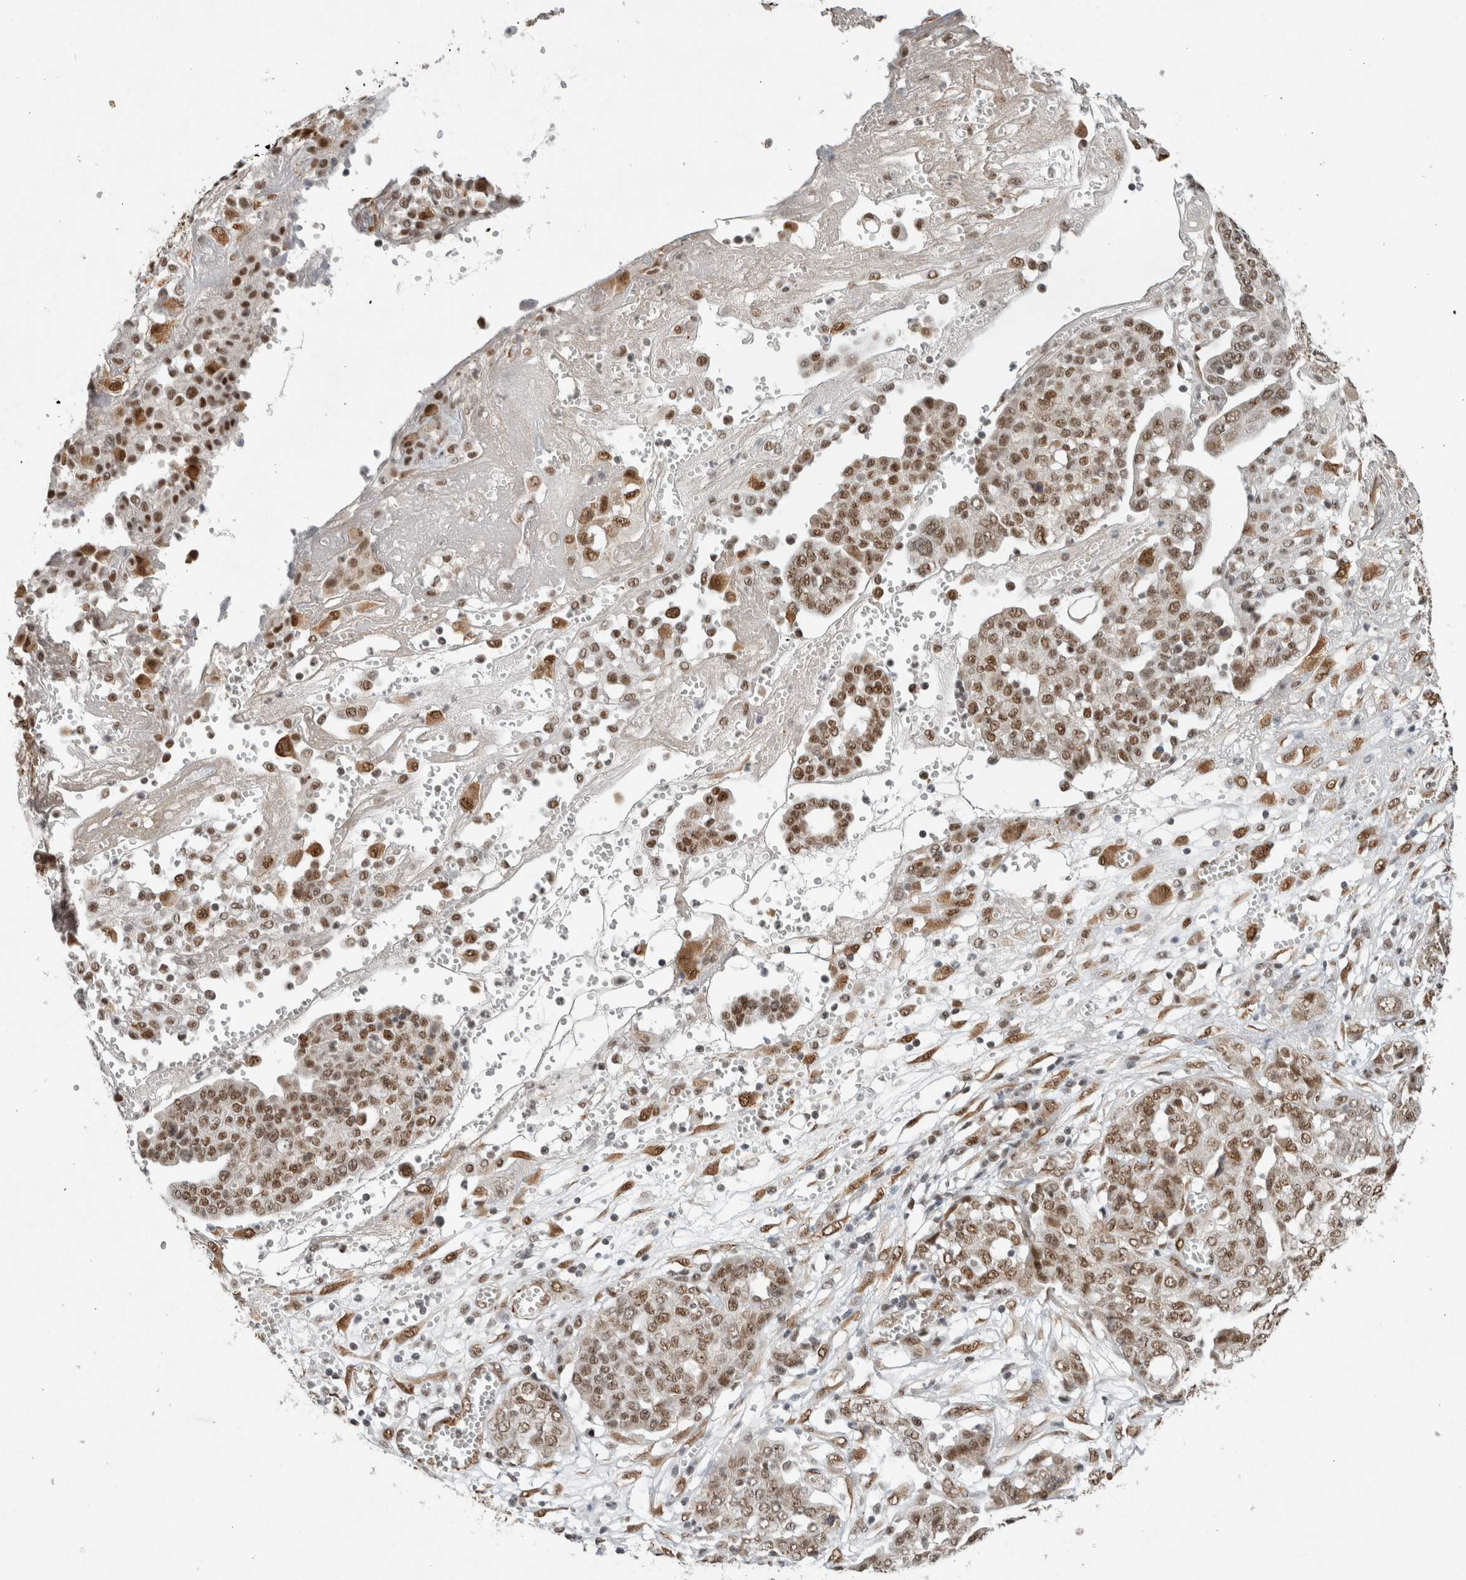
{"staining": {"intensity": "strong", "quantity": ">75%", "location": "nuclear"}, "tissue": "ovarian cancer", "cell_type": "Tumor cells", "image_type": "cancer", "snomed": [{"axis": "morphology", "description": "Cystadenocarcinoma, serous, NOS"}, {"axis": "topography", "description": "Soft tissue"}, {"axis": "topography", "description": "Ovary"}], "caption": "Brown immunohistochemical staining in human serous cystadenocarcinoma (ovarian) shows strong nuclear staining in approximately >75% of tumor cells.", "gene": "DDX42", "patient": {"sex": "female", "age": 57}}